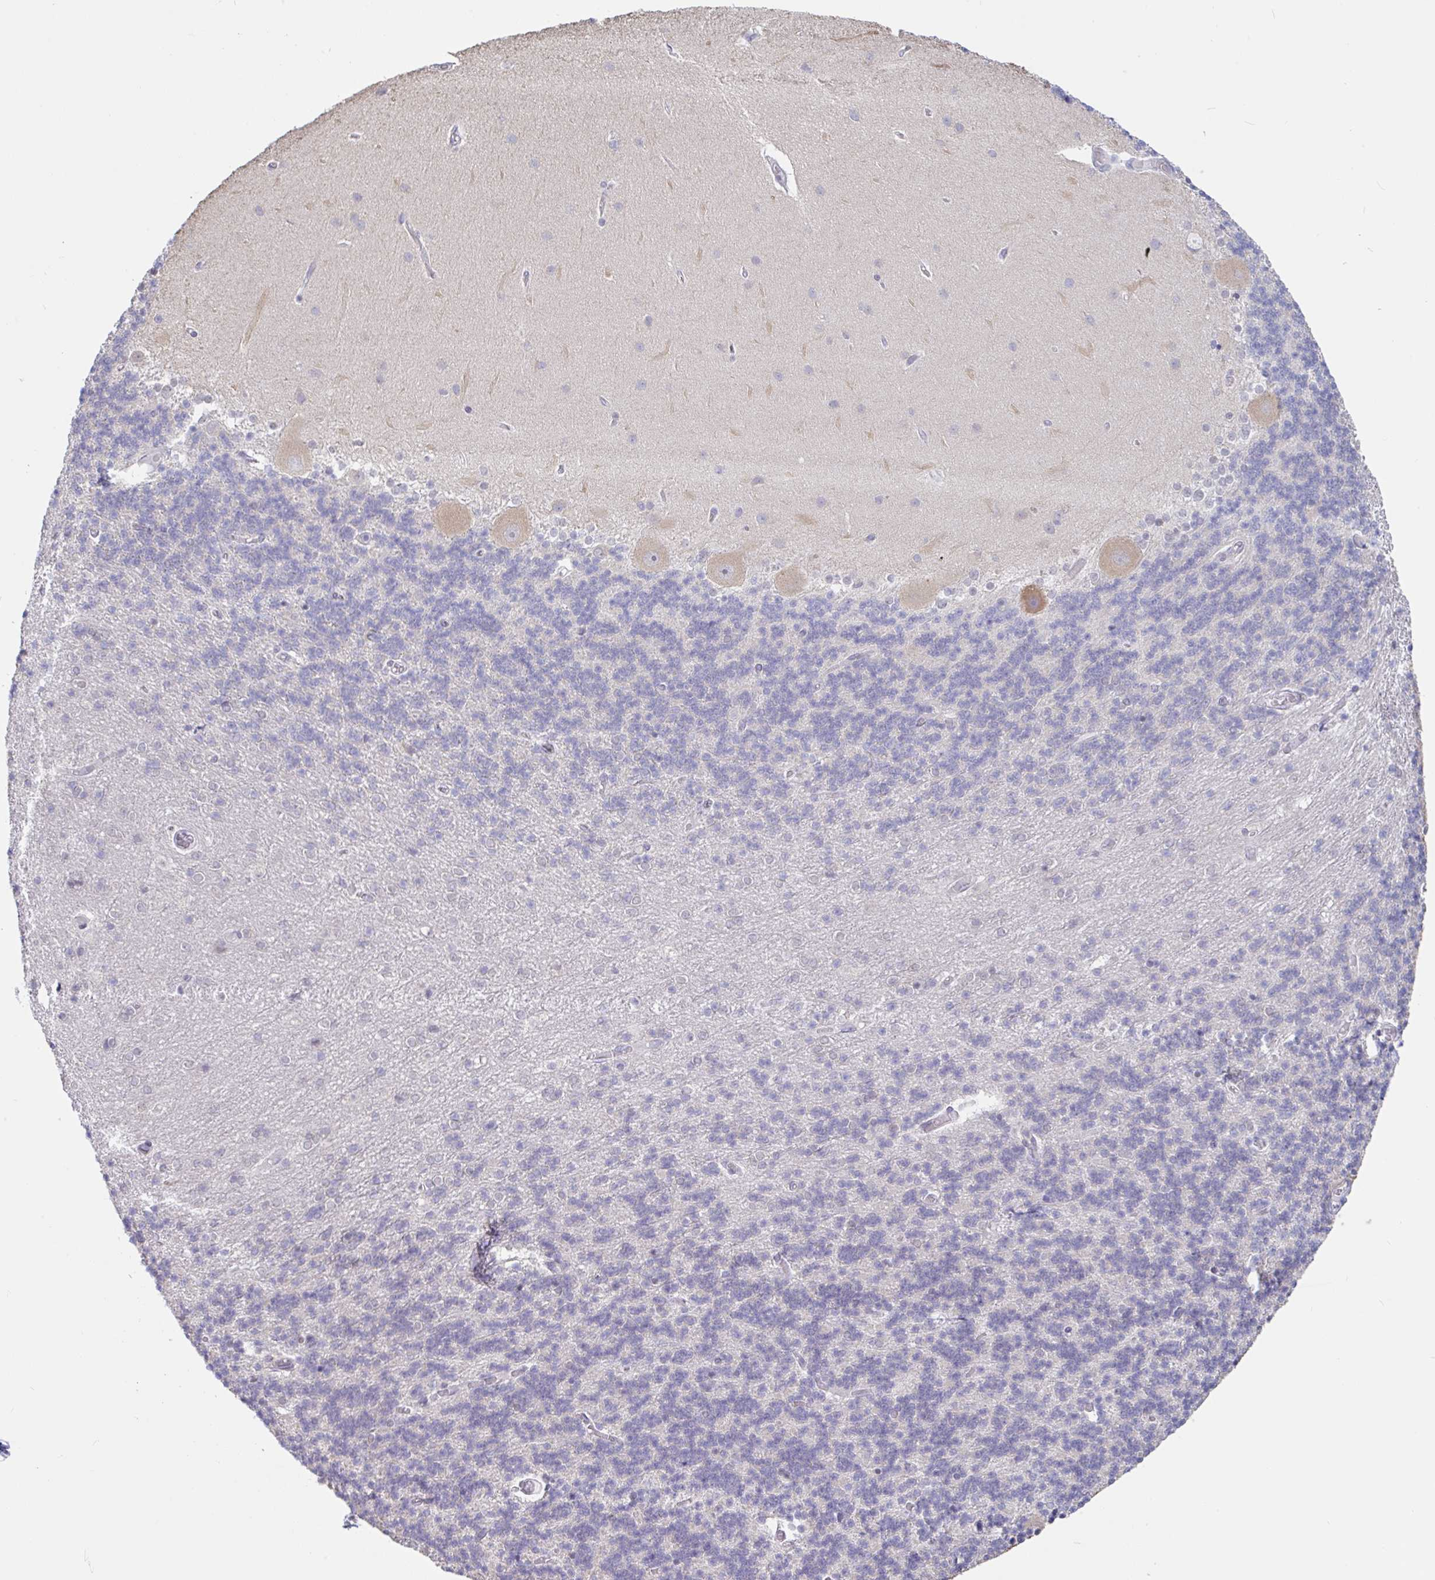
{"staining": {"intensity": "negative", "quantity": "none", "location": "none"}, "tissue": "cerebellum", "cell_type": "Cells in granular layer", "image_type": "normal", "snomed": [{"axis": "morphology", "description": "Normal tissue, NOS"}, {"axis": "topography", "description": "Cerebellum"}], "caption": "This is an immunohistochemistry image of unremarkable cerebellum. There is no positivity in cells in granular layer.", "gene": "HYPK", "patient": {"sex": "female", "age": 54}}